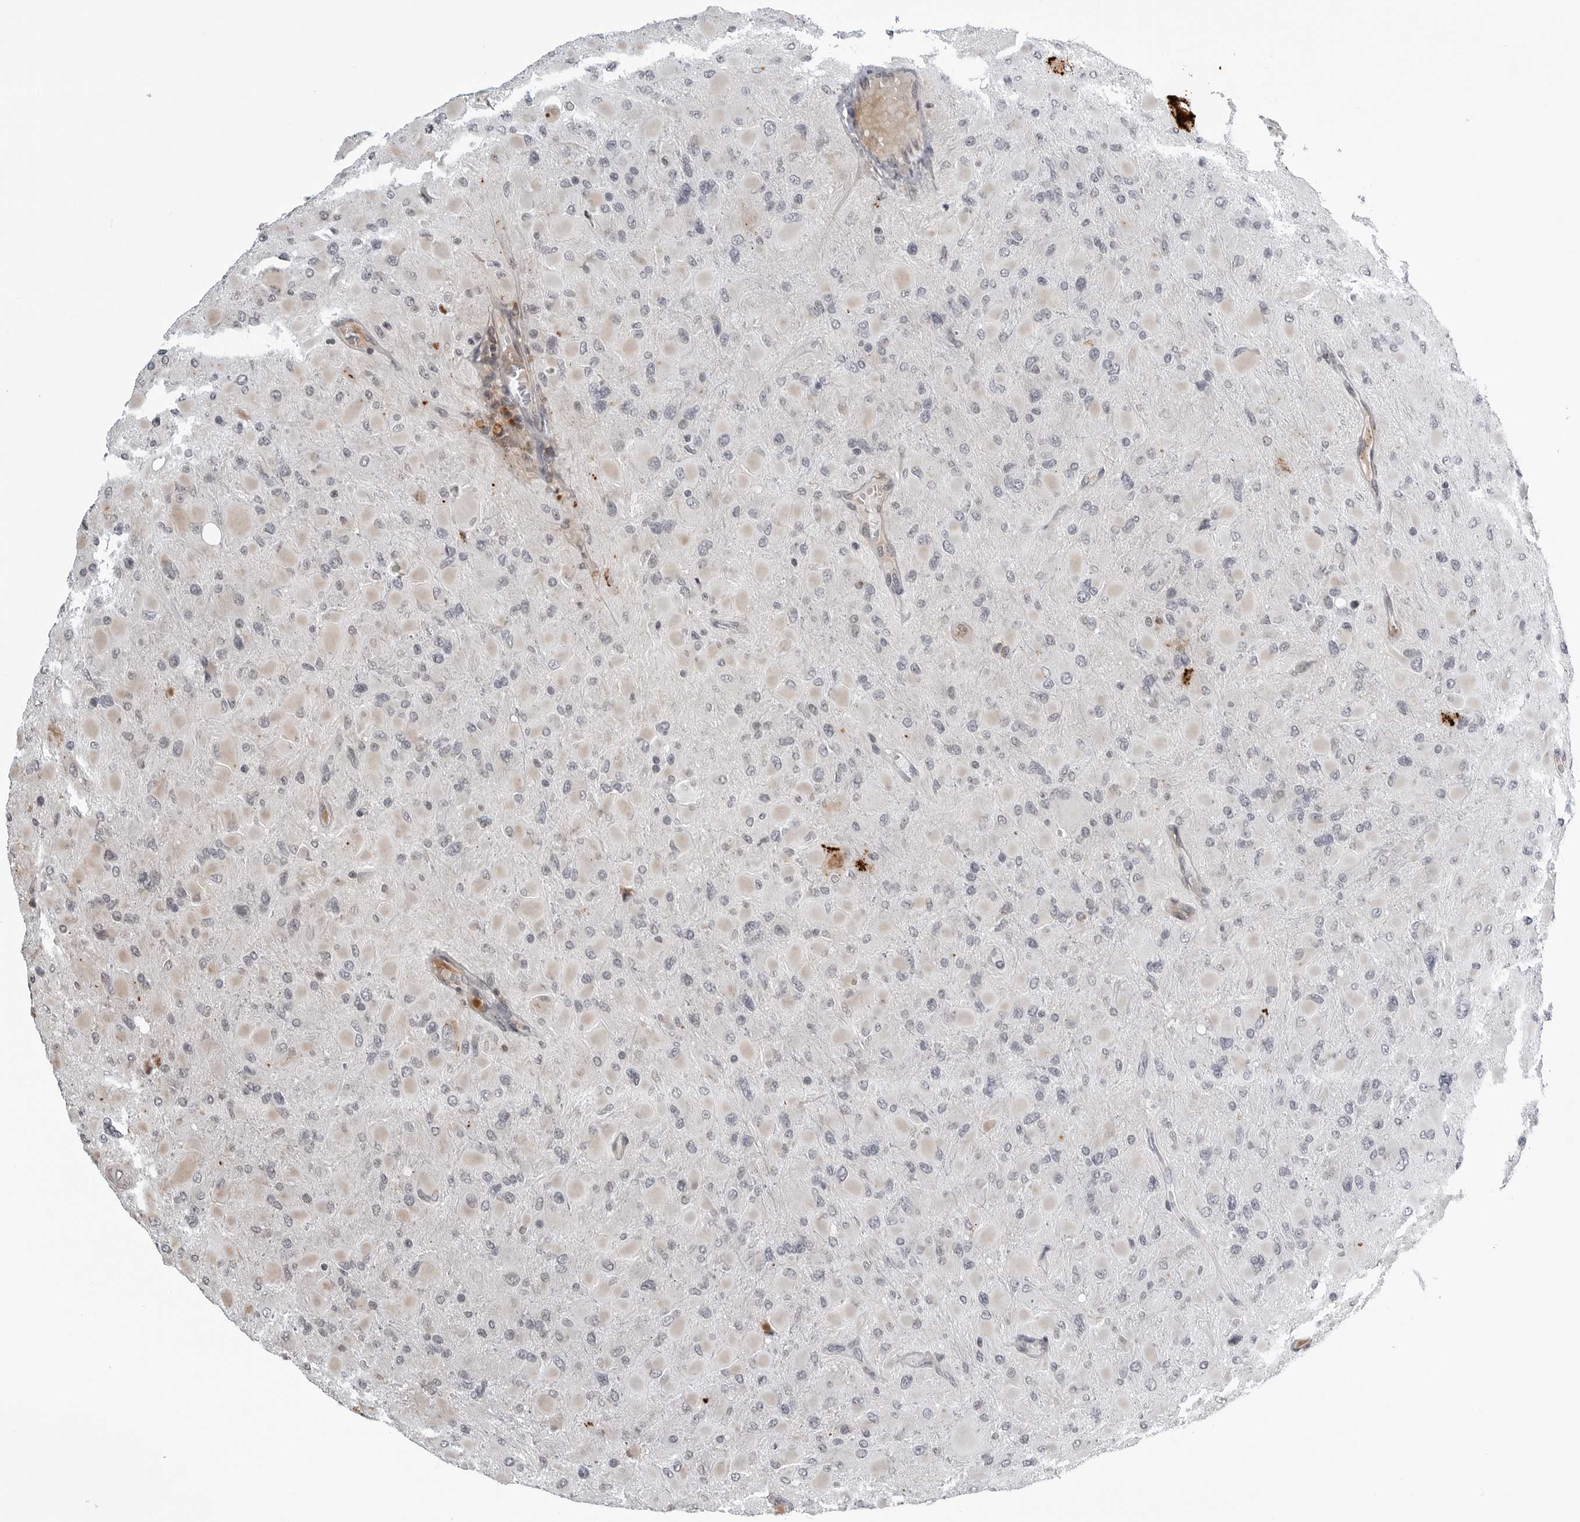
{"staining": {"intensity": "negative", "quantity": "none", "location": "none"}, "tissue": "glioma", "cell_type": "Tumor cells", "image_type": "cancer", "snomed": [{"axis": "morphology", "description": "Glioma, malignant, High grade"}, {"axis": "topography", "description": "Cerebral cortex"}], "caption": "Tumor cells are negative for protein expression in human high-grade glioma (malignant).", "gene": "CXCR5", "patient": {"sex": "female", "age": 36}}